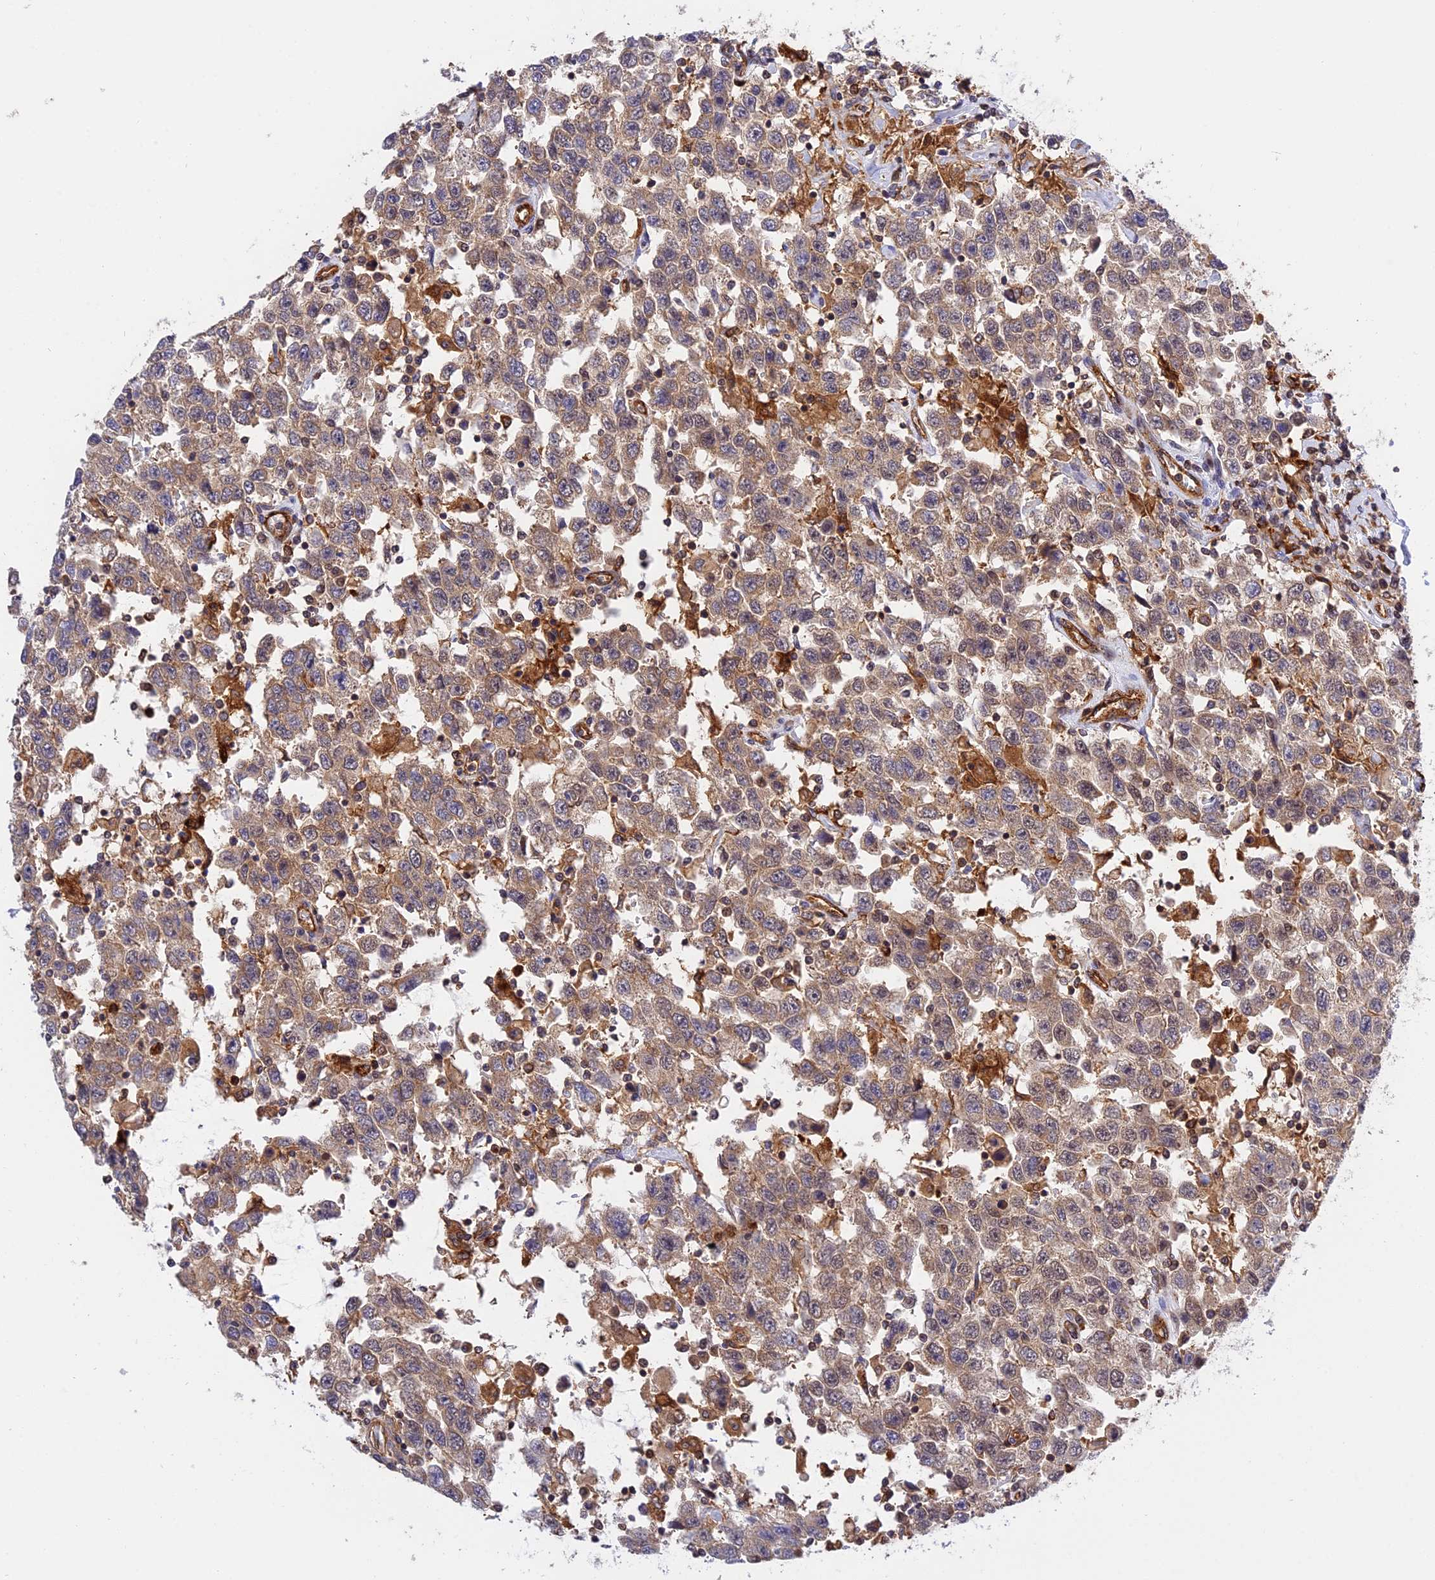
{"staining": {"intensity": "weak", "quantity": ">75%", "location": "cytoplasmic/membranous"}, "tissue": "testis cancer", "cell_type": "Tumor cells", "image_type": "cancer", "snomed": [{"axis": "morphology", "description": "Seminoma, NOS"}, {"axis": "topography", "description": "Testis"}], "caption": "Immunohistochemical staining of human seminoma (testis) reveals low levels of weak cytoplasmic/membranous protein expression in about >75% of tumor cells. (DAB IHC, brown staining for protein, blue staining for nuclei).", "gene": "C5orf22", "patient": {"sex": "male", "age": 41}}